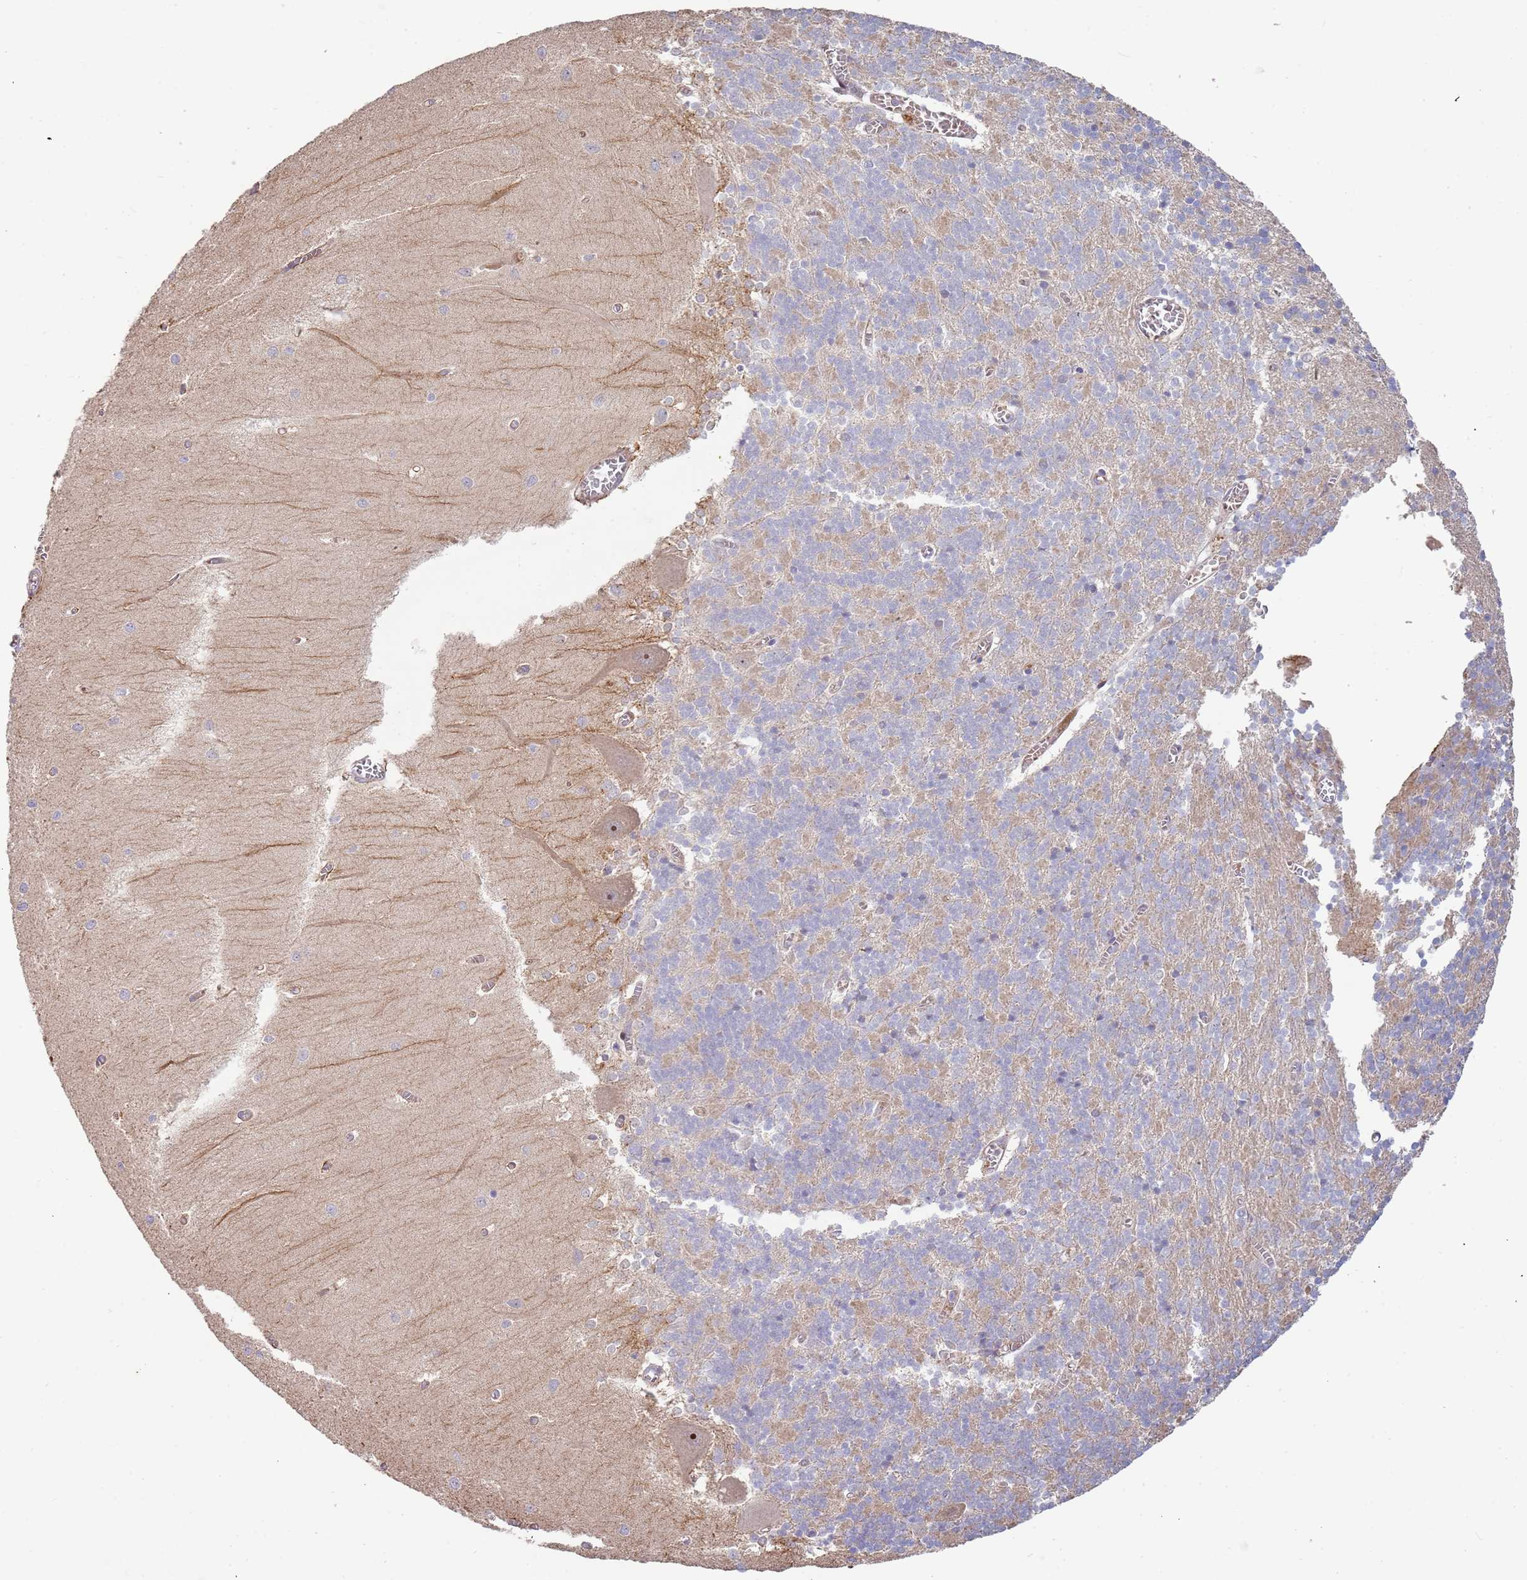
{"staining": {"intensity": "negative", "quantity": "none", "location": "none"}, "tissue": "cerebellum", "cell_type": "Cells in granular layer", "image_type": "normal", "snomed": [{"axis": "morphology", "description": "Normal tissue, NOS"}, {"axis": "topography", "description": "Cerebellum"}], "caption": "High magnification brightfield microscopy of benign cerebellum stained with DAB (3,3'-diaminobenzidine) (brown) and counterstained with hematoxylin (blue): cells in granular layer show no significant expression. (DAB (3,3'-diaminobenzidine) IHC visualized using brightfield microscopy, high magnification).", "gene": "TRAPPC6B", "patient": {"sex": "male", "age": 37}}